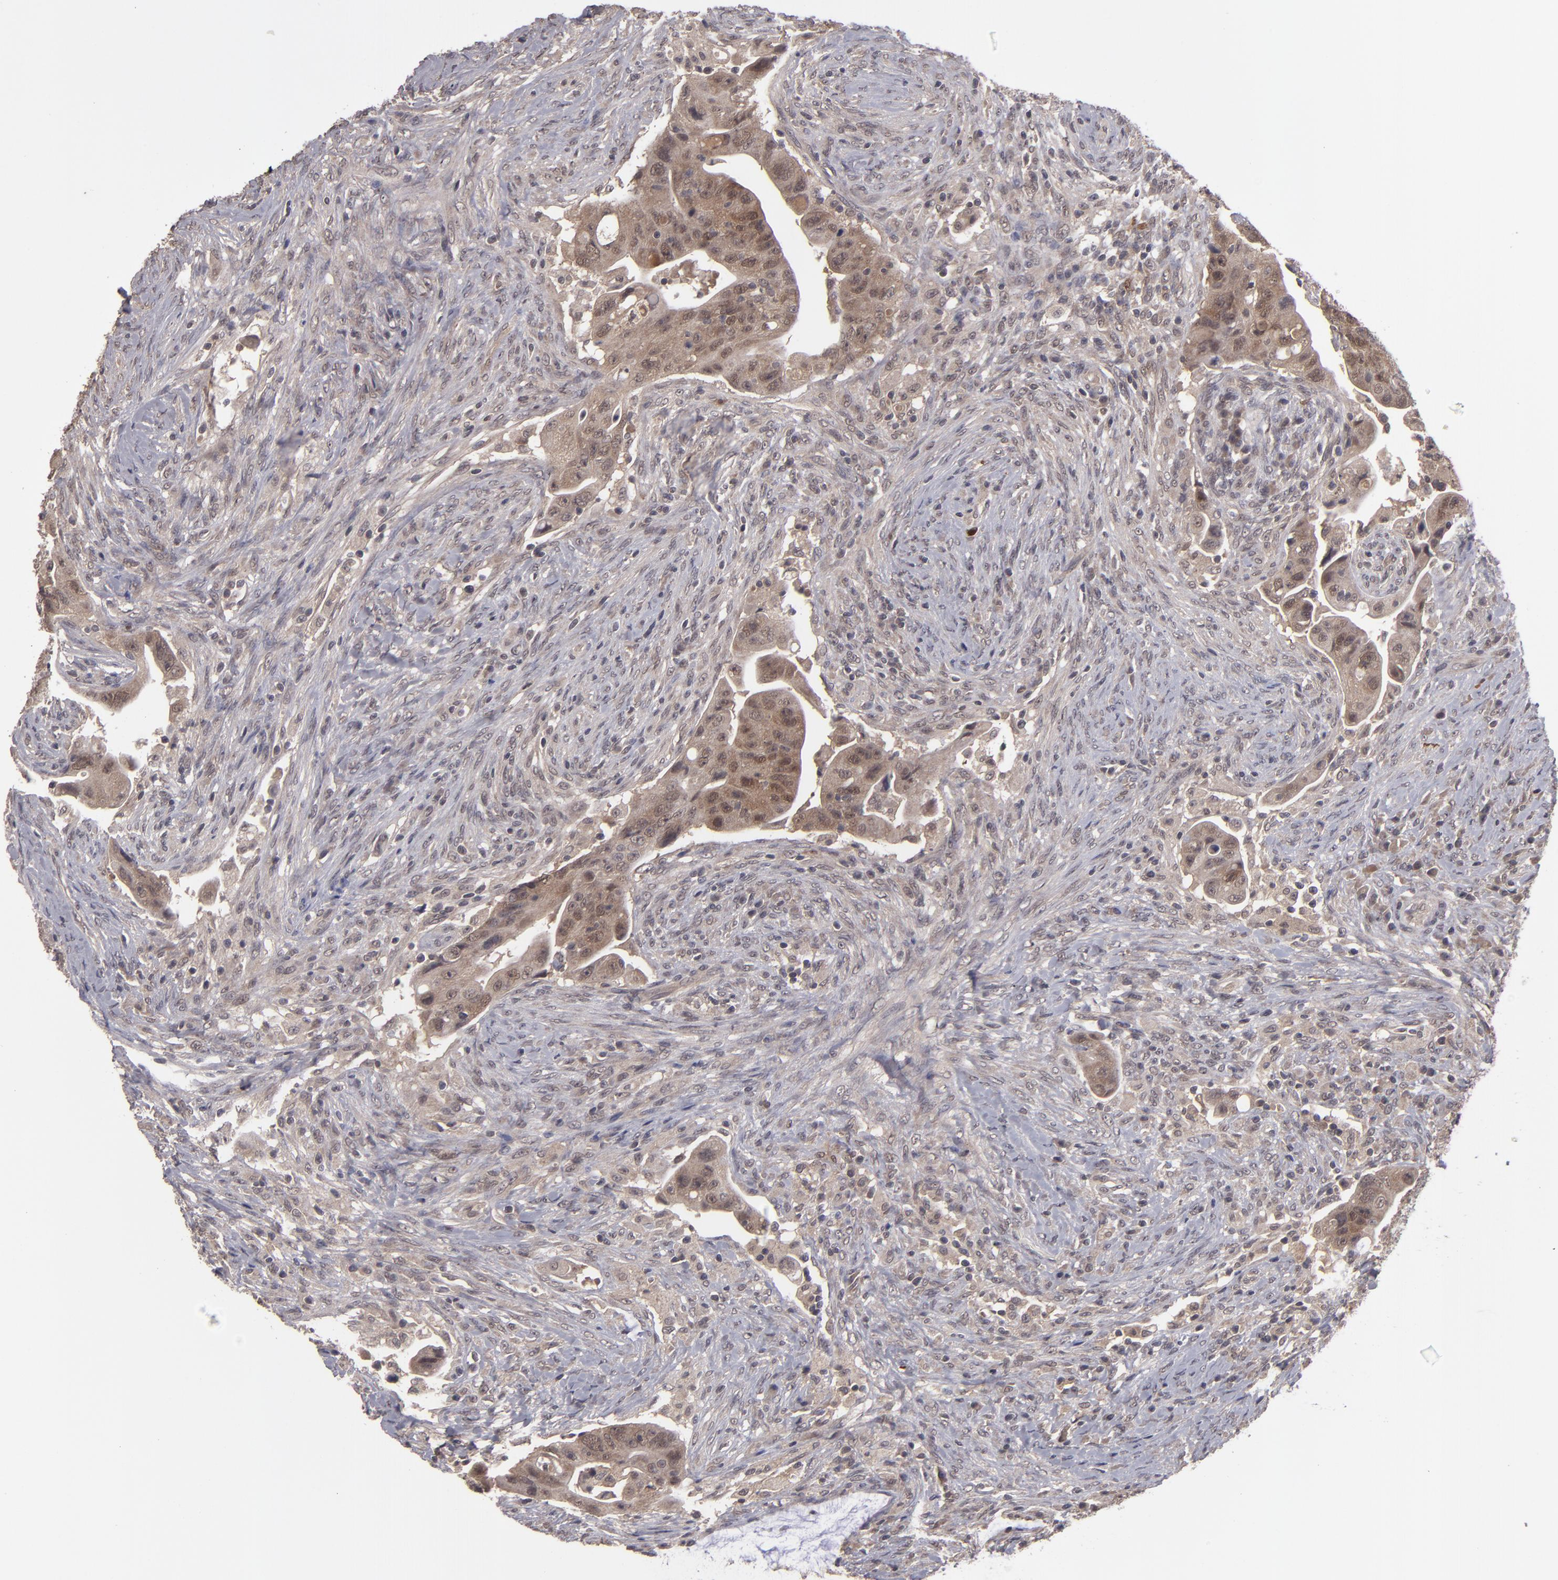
{"staining": {"intensity": "moderate", "quantity": ">75%", "location": "cytoplasmic/membranous"}, "tissue": "colorectal cancer", "cell_type": "Tumor cells", "image_type": "cancer", "snomed": [{"axis": "morphology", "description": "Adenocarcinoma, NOS"}, {"axis": "topography", "description": "Rectum"}], "caption": "A medium amount of moderate cytoplasmic/membranous positivity is identified in about >75% of tumor cells in colorectal cancer tissue.", "gene": "TYMS", "patient": {"sex": "female", "age": 71}}